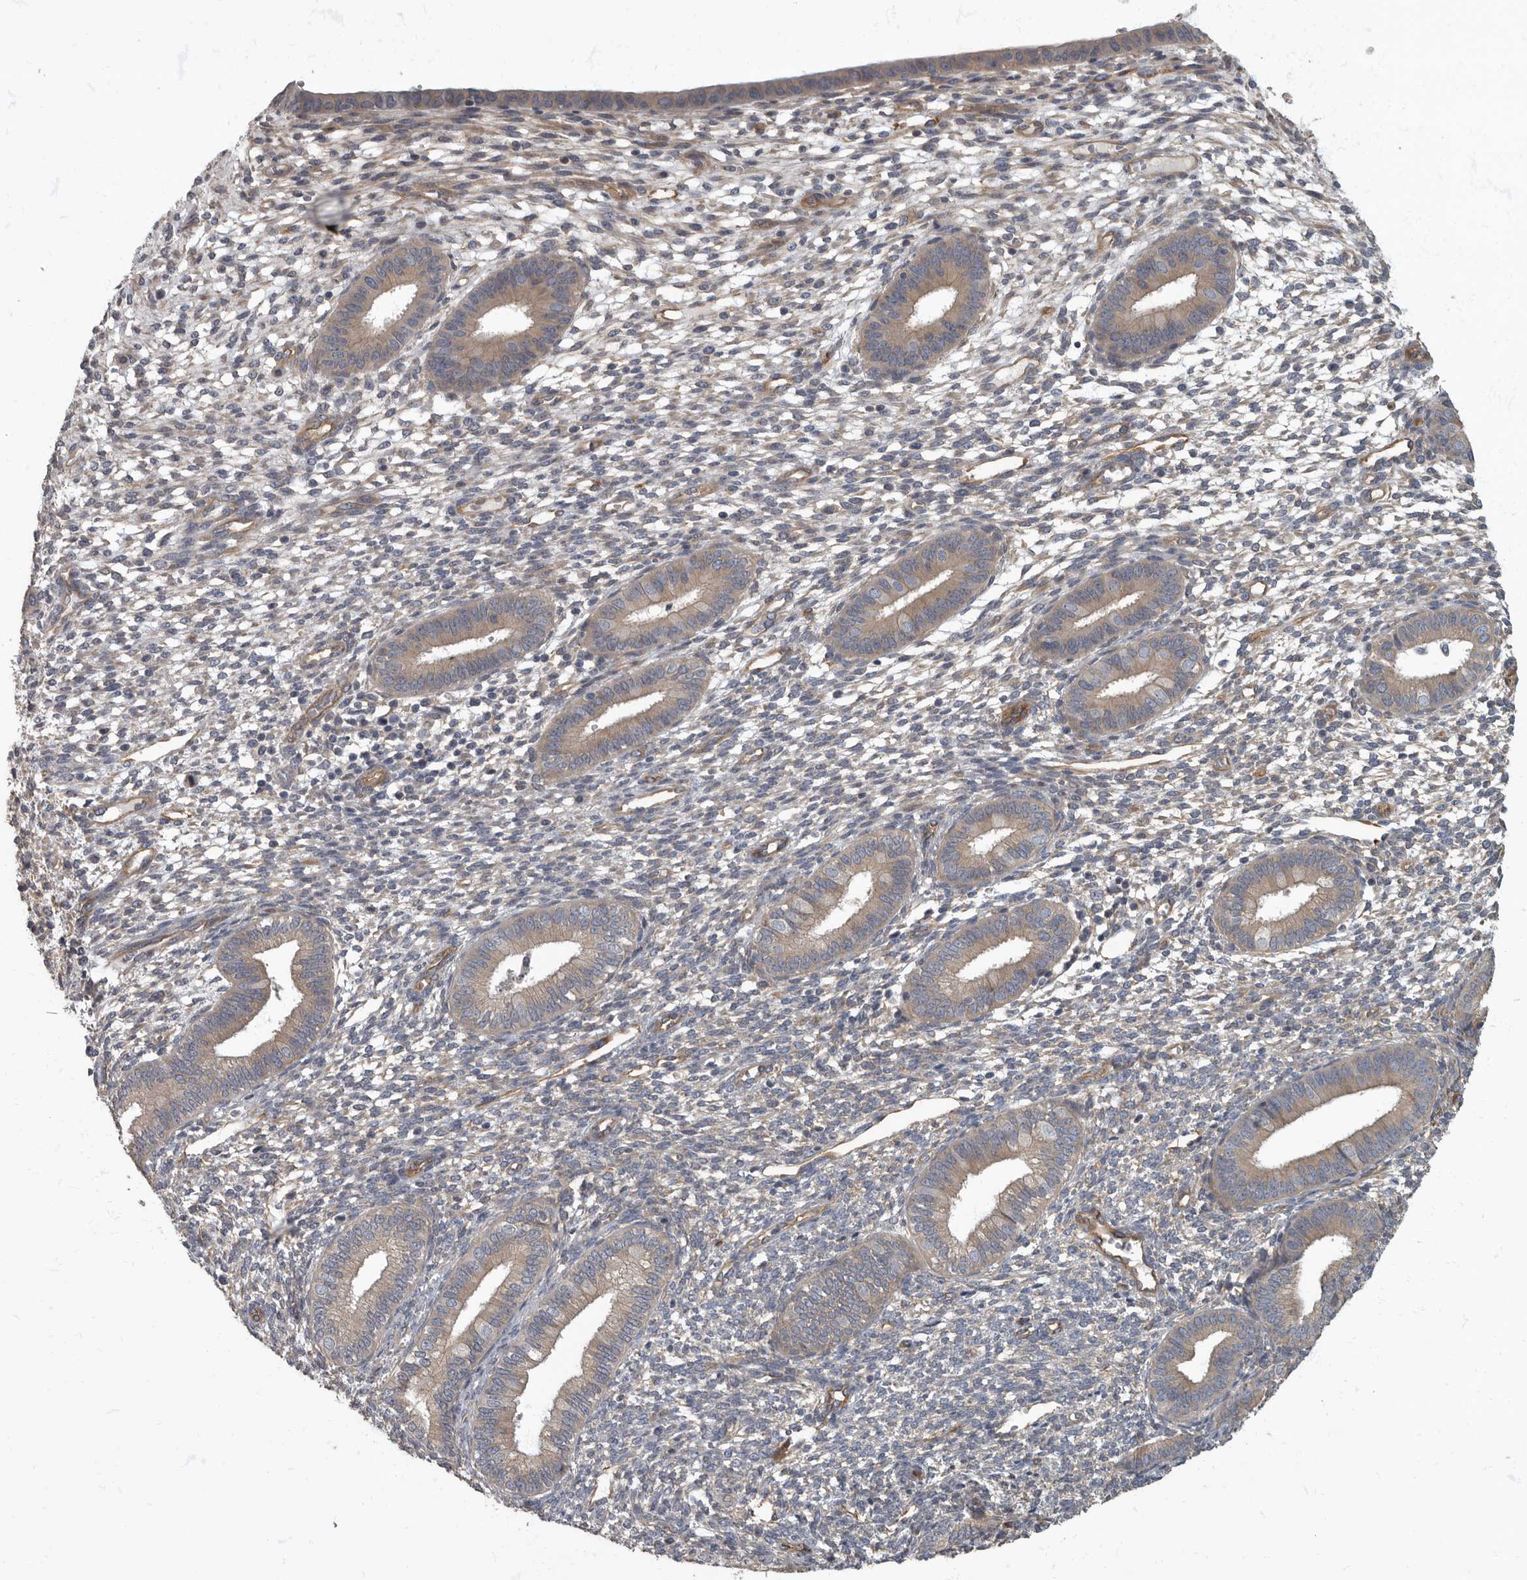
{"staining": {"intensity": "negative", "quantity": "none", "location": "none"}, "tissue": "endometrium", "cell_type": "Cells in endometrial stroma", "image_type": "normal", "snomed": [{"axis": "morphology", "description": "Normal tissue, NOS"}, {"axis": "topography", "description": "Endometrium"}], "caption": "DAB immunohistochemical staining of benign human endometrium shows no significant staining in cells in endometrial stroma. (DAB (3,3'-diaminobenzidine) IHC with hematoxylin counter stain).", "gene": "PDK1", "patient": {"sex": "female", "age": 46}}